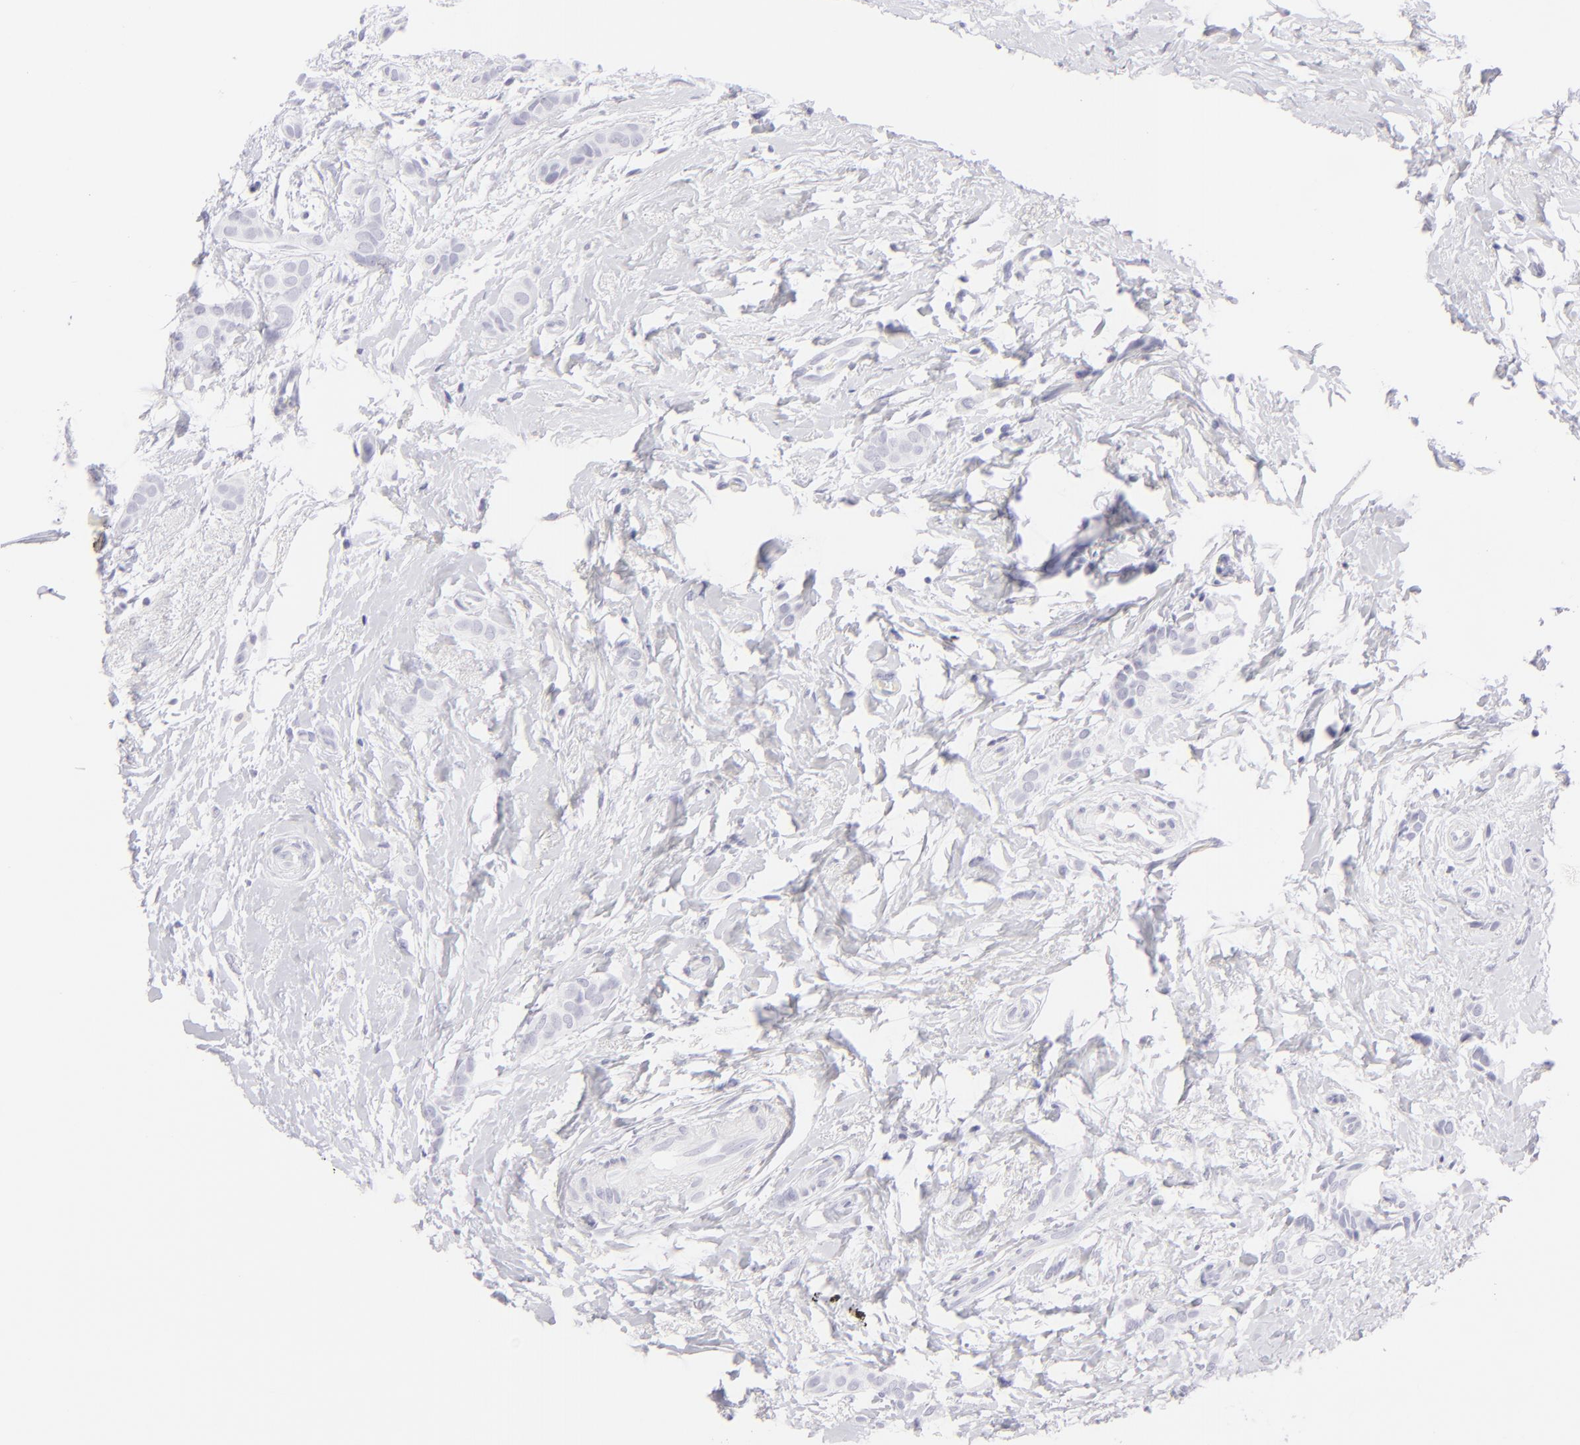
{"staining": {"intensity": "negative", "quantity": "none", "location": "none"}, "tissue": "breast cancer", "cell_type": "Tumor cells", "image_type": "cancer", "snomed": [{"axis": "morphology", "description": "Duct carcinoma"}, {"axis": "topography", "description": "Breast"}], "caption": "This micrograph is of breast cancer (intraductal carcinoma) stained with immunohistochemistry to label a protein in brown with the nuclei are counter-stained blue. There is no positivity in tumor cells. (DAB (3,3'-diaminobenzidine) IHC with hematoxylin counter stain).", "gene": "FCER2", "patient": {"sex": "female", "age": 54}}